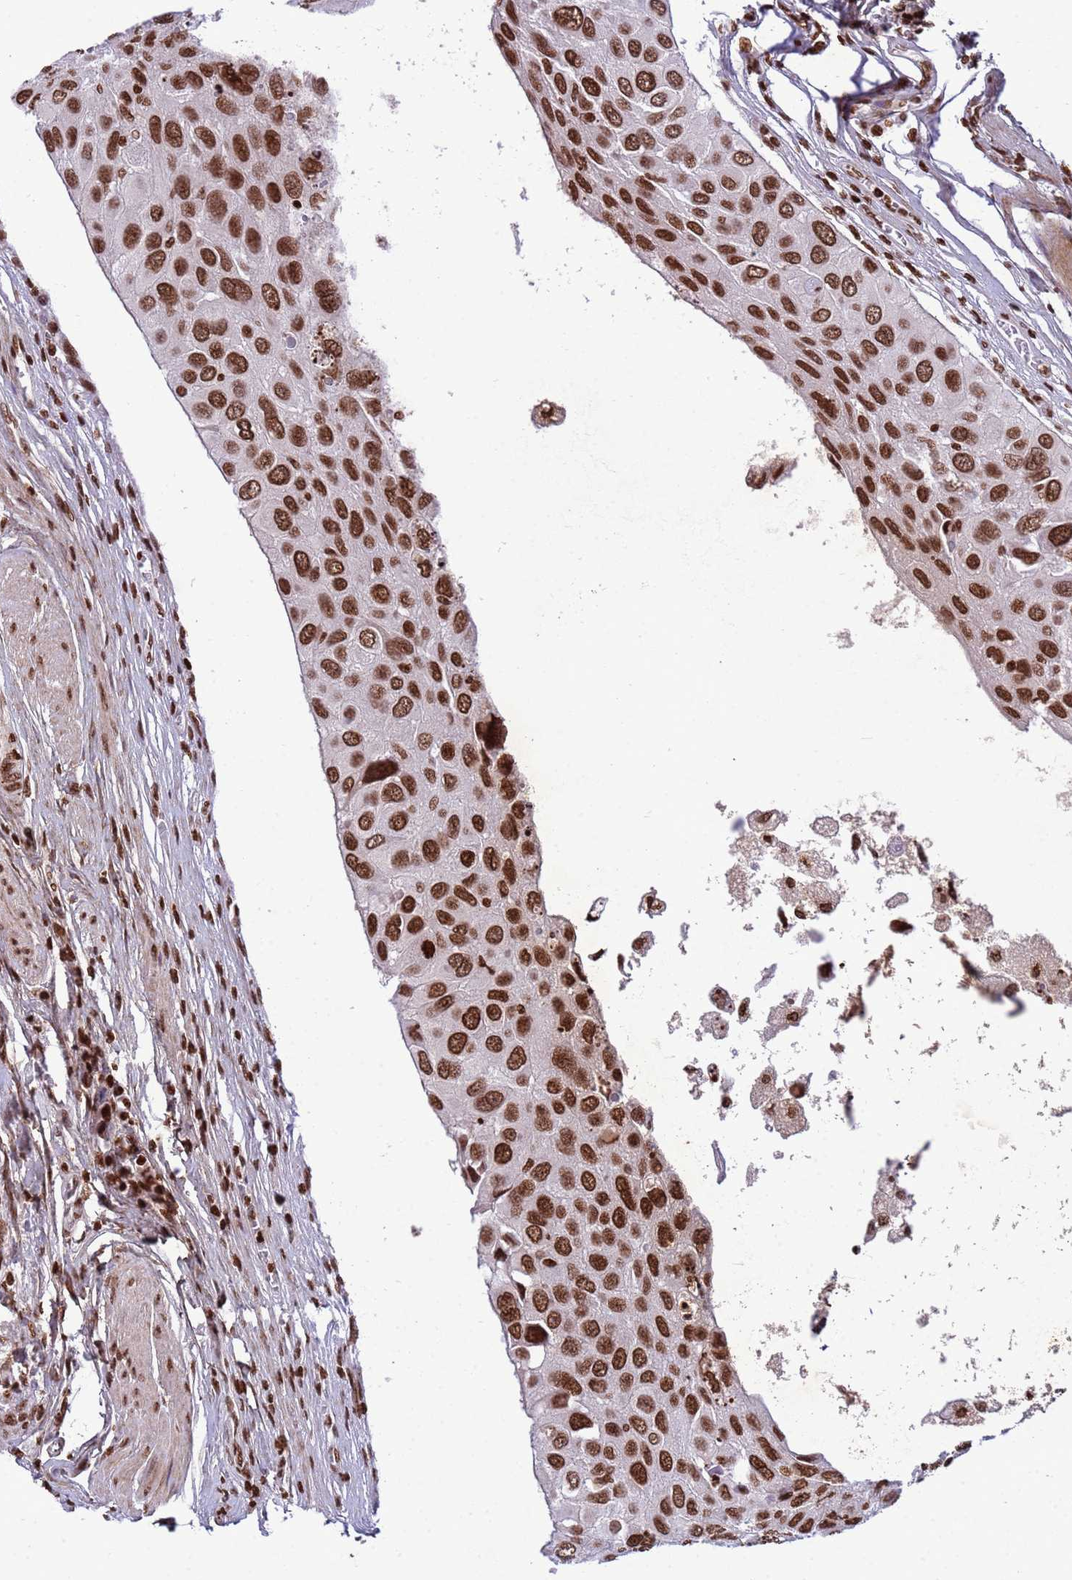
{"staining": {"intensity": "strong", "quantity": ">75%", "location": "nuclear"}, "tissue": "urothelial cancer", "cell_type": "Tumor cells", "image_type": "cancer", "snomed": [{"axis": "morphology", "description": "Urothelial carcinoma, High grade"}, {"axis": "topography", "description": "Urinary bladder"}], "caption": "The immunohistochemical stain shows strong nuclear positivity in tumor cells of high-grade urothelial carcinoma tissue.", "gene": "H3-3B", "patient": {"sex": "male", "age": 50}}